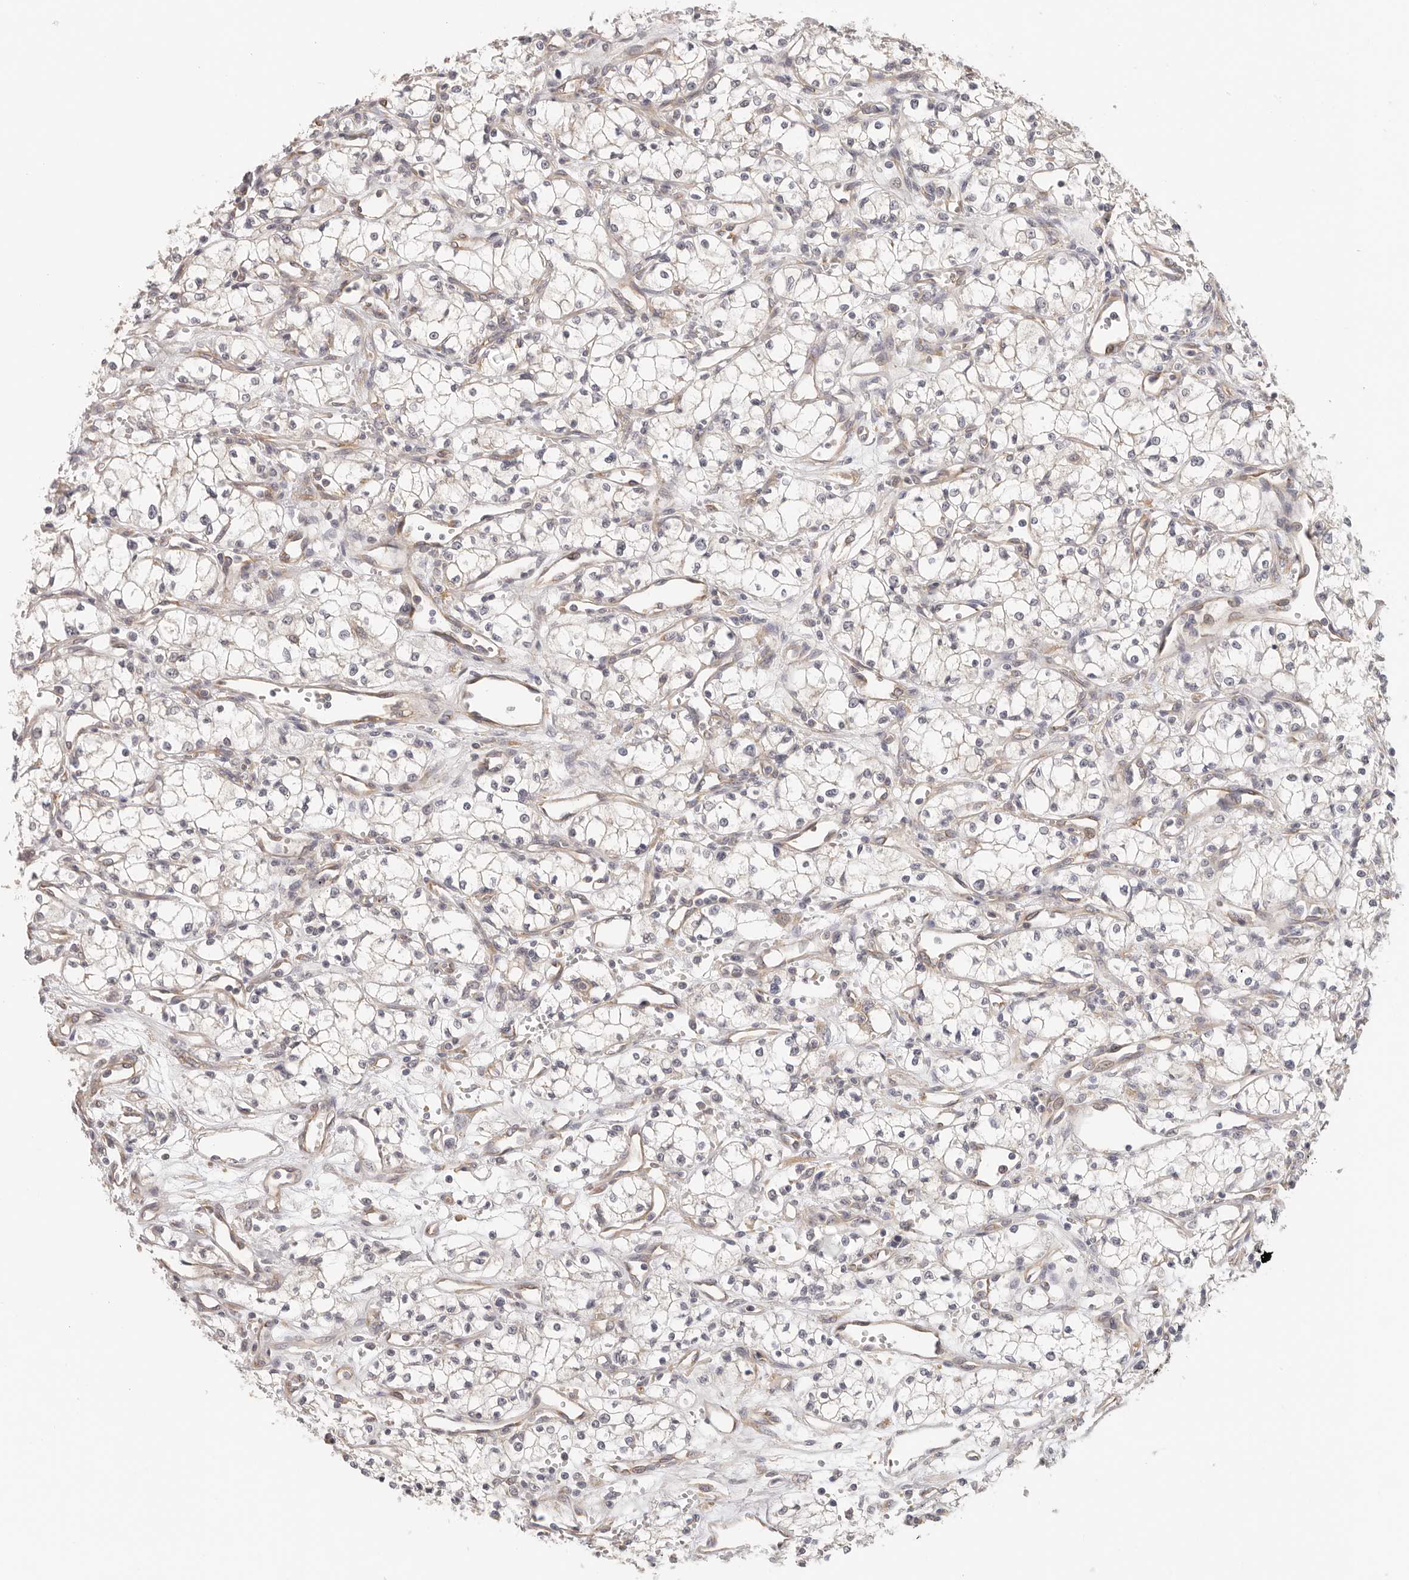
{"staining": {"intensity": "negative", "quantity": "none", "location": "none"}, "tissue": "renal cancer", "cell_type": "Tumor cells", "image_type": "cancer", "snomed": [{"axis": "morphology", "description": "Adenocarcinoma, NOS"}, {"axis": "topography", "description": "Kidney"}], "caption": "The photomicrograph displays no significant expression in tumor cells of renal cancer.", "gene": "AFDN", "patient": {"sex": "male", "age": 59}}